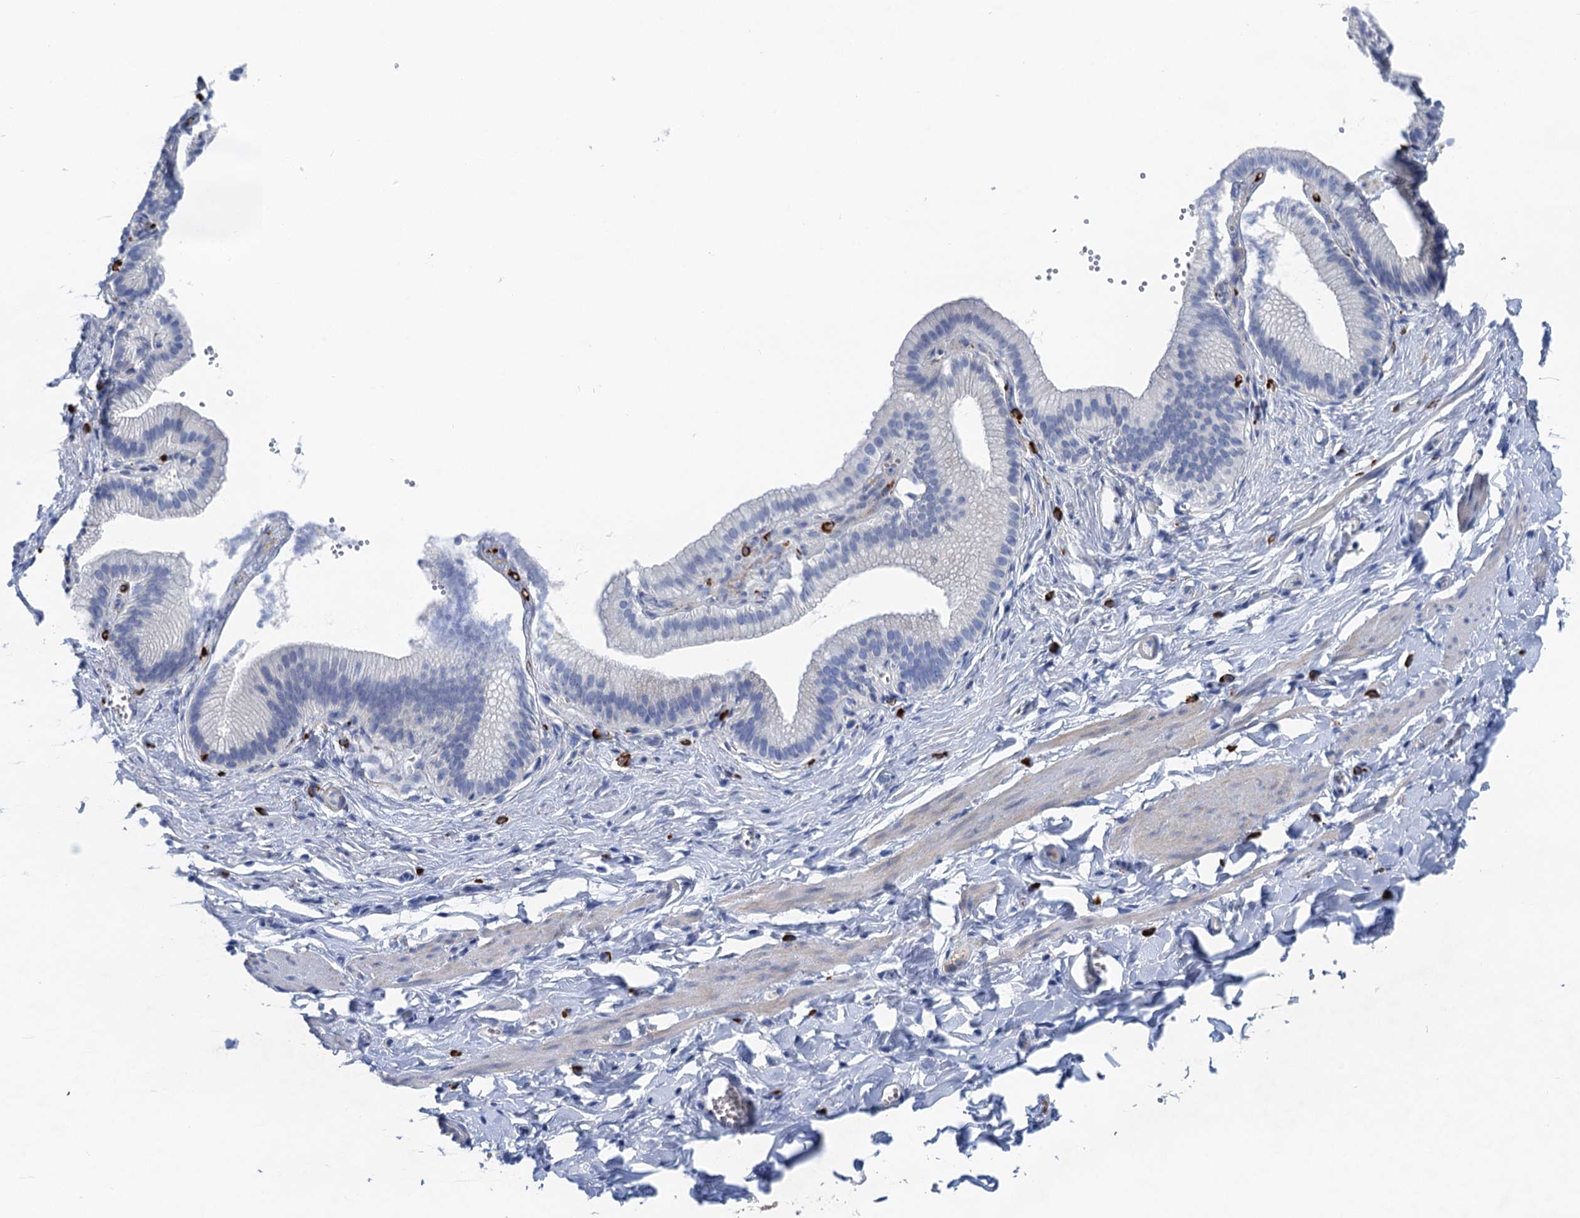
{"staining": {"intensity": "negative", "quantity": "none", "location": "none"}, "tissue": "adipose tissue", "cell_type": "Adipocytes", "image_type": "normal", "snomed": [{"axis": "morphology", "description": "Normal tissue, NOS"}, {"axis": "topography", "description": "Gallbladder"}, {"axis": "topography", "description": "Peripheral nerve tissue"}], "caption": "This is a image of immunohistochemistry staining of unremarkable adipose tissue, which shows no staining in adipocytes.", "gene": "NLRP10", "patient": {"sex": "male", "age": 38}}